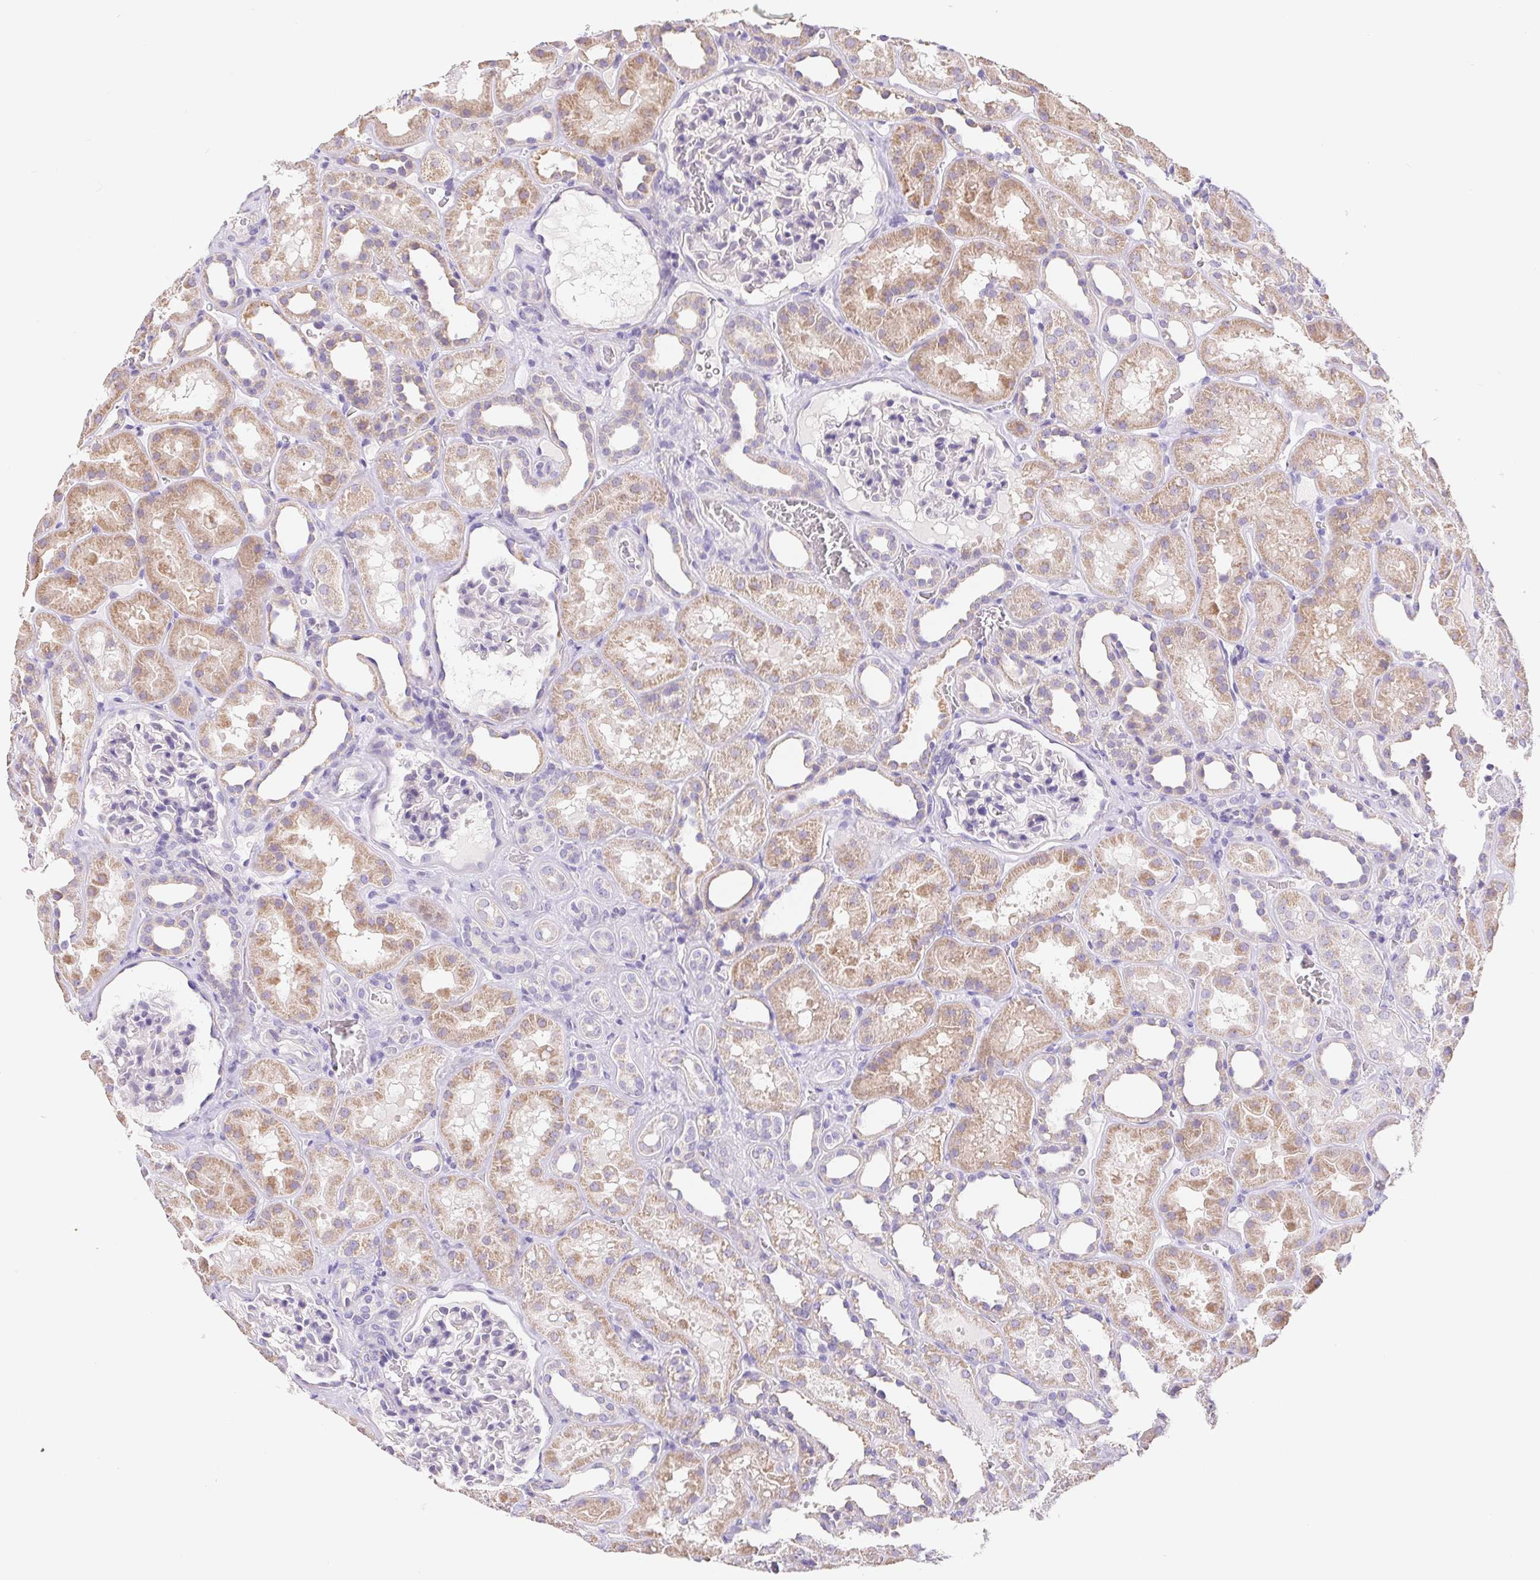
{"staining": {"intensity": "negative", "quantity": "none", "location": "none"}, "tissue": "kidney", "cell_type": "Cells in glomeruli", "image_type": "normal", "snomed": [{"axis": "morphology", "description": "Normal tissue, NOS"}, {"axis": "topography", "description": "Kidney"}], "caption": "This is a image of immunohistochemistry (IHC) staining of benign kidney, which shows no expression in cells in glomeruli.", "gene": "FKBP6", "patient": {"sex": "female", "age": 41}}